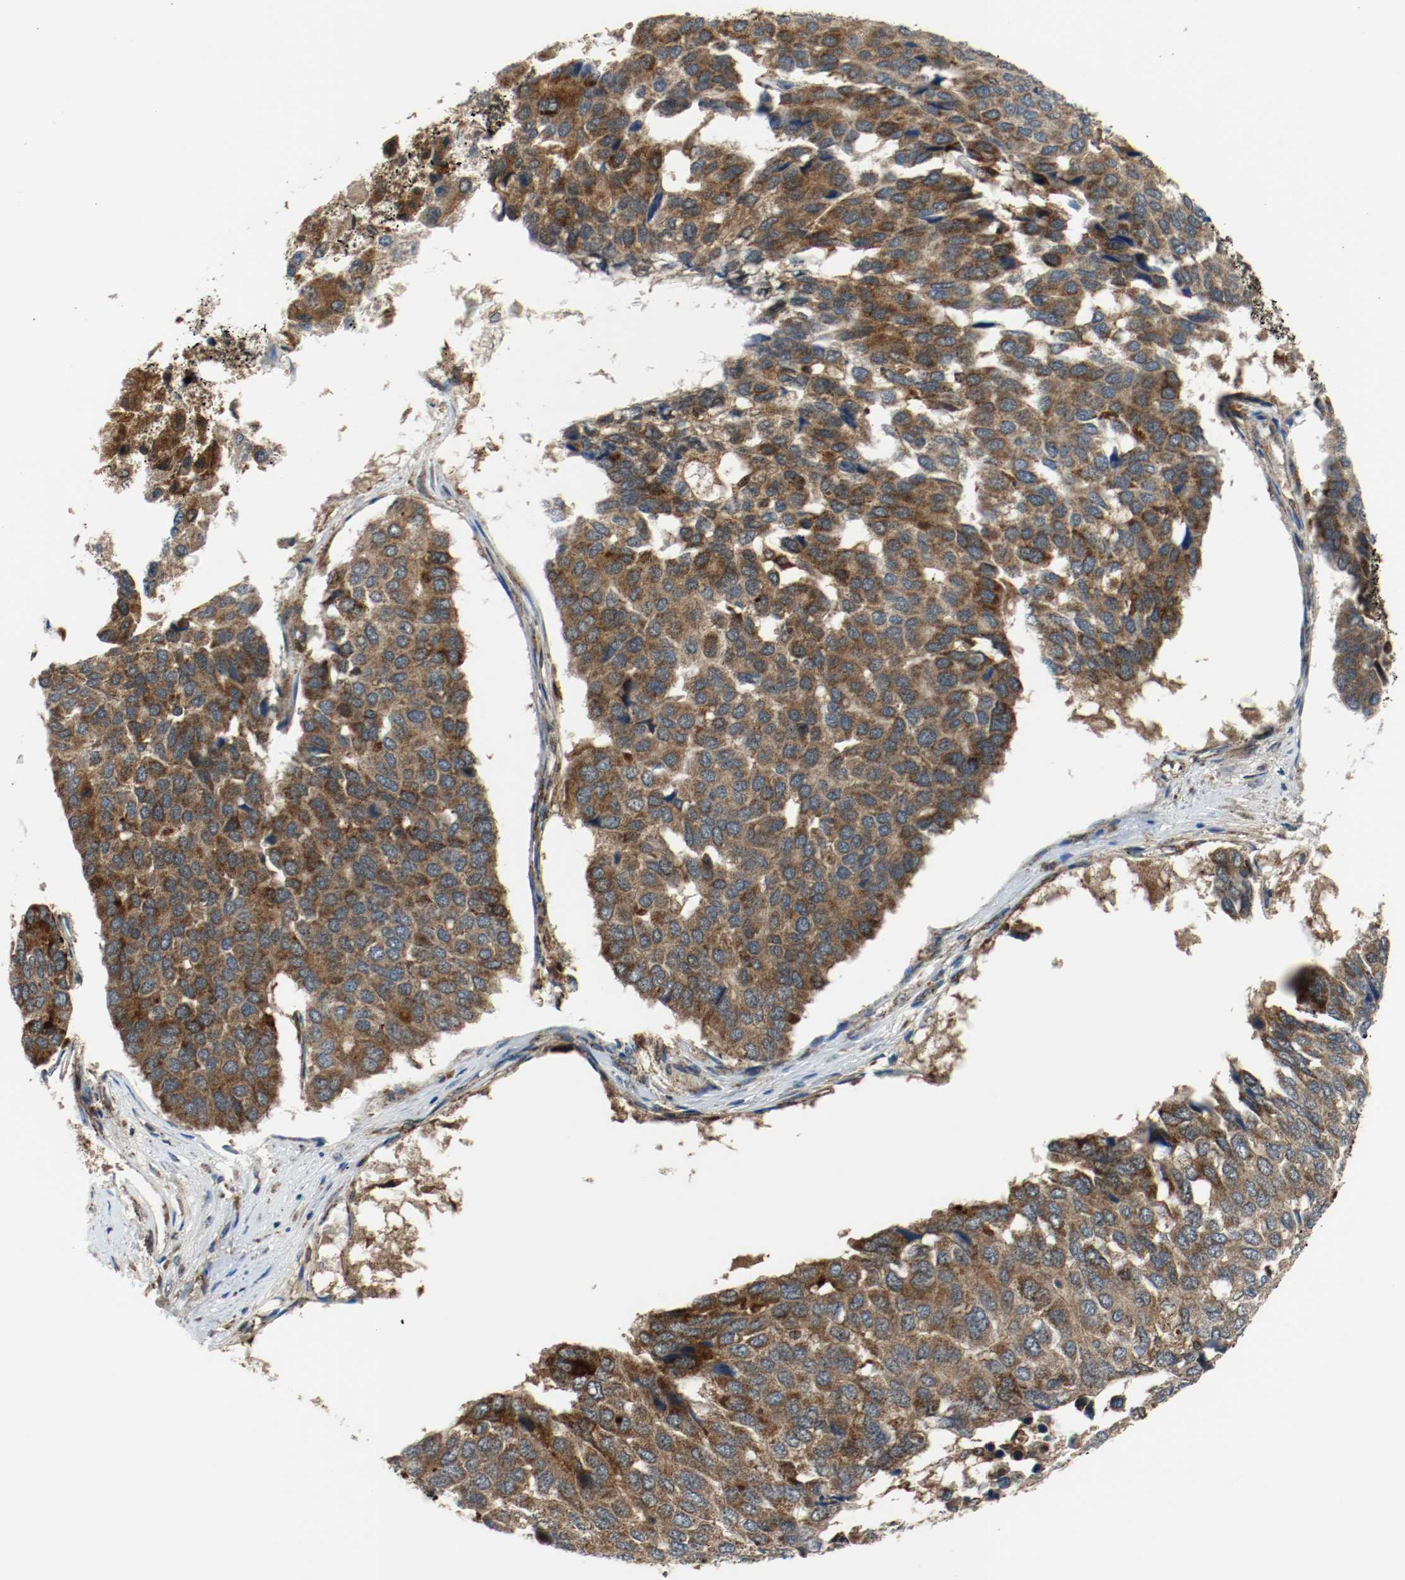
{"staining": {"intensity": "moderate", "quantity": ">75%", "location": "cytoplasmic/membranous"}, "tissue": "pancreatic cancer", "cell_type": "Tumor cells", "image_type": "cancer", "snomed": [{"axis": "morphology", "description": "Adenocarcinoma, NOS"}, {"axis": "topography", "description": "Pancreas"}], "caption": "A micrograph showing moderate cytoplasmic/membranous staining in about >75% of tumor cells in pancreatic adenocarcinoma, as visualized by brown immunohistochemical staining.", "gene": "TXNRD1", "patient": {"sex": "male", "age": 50}}